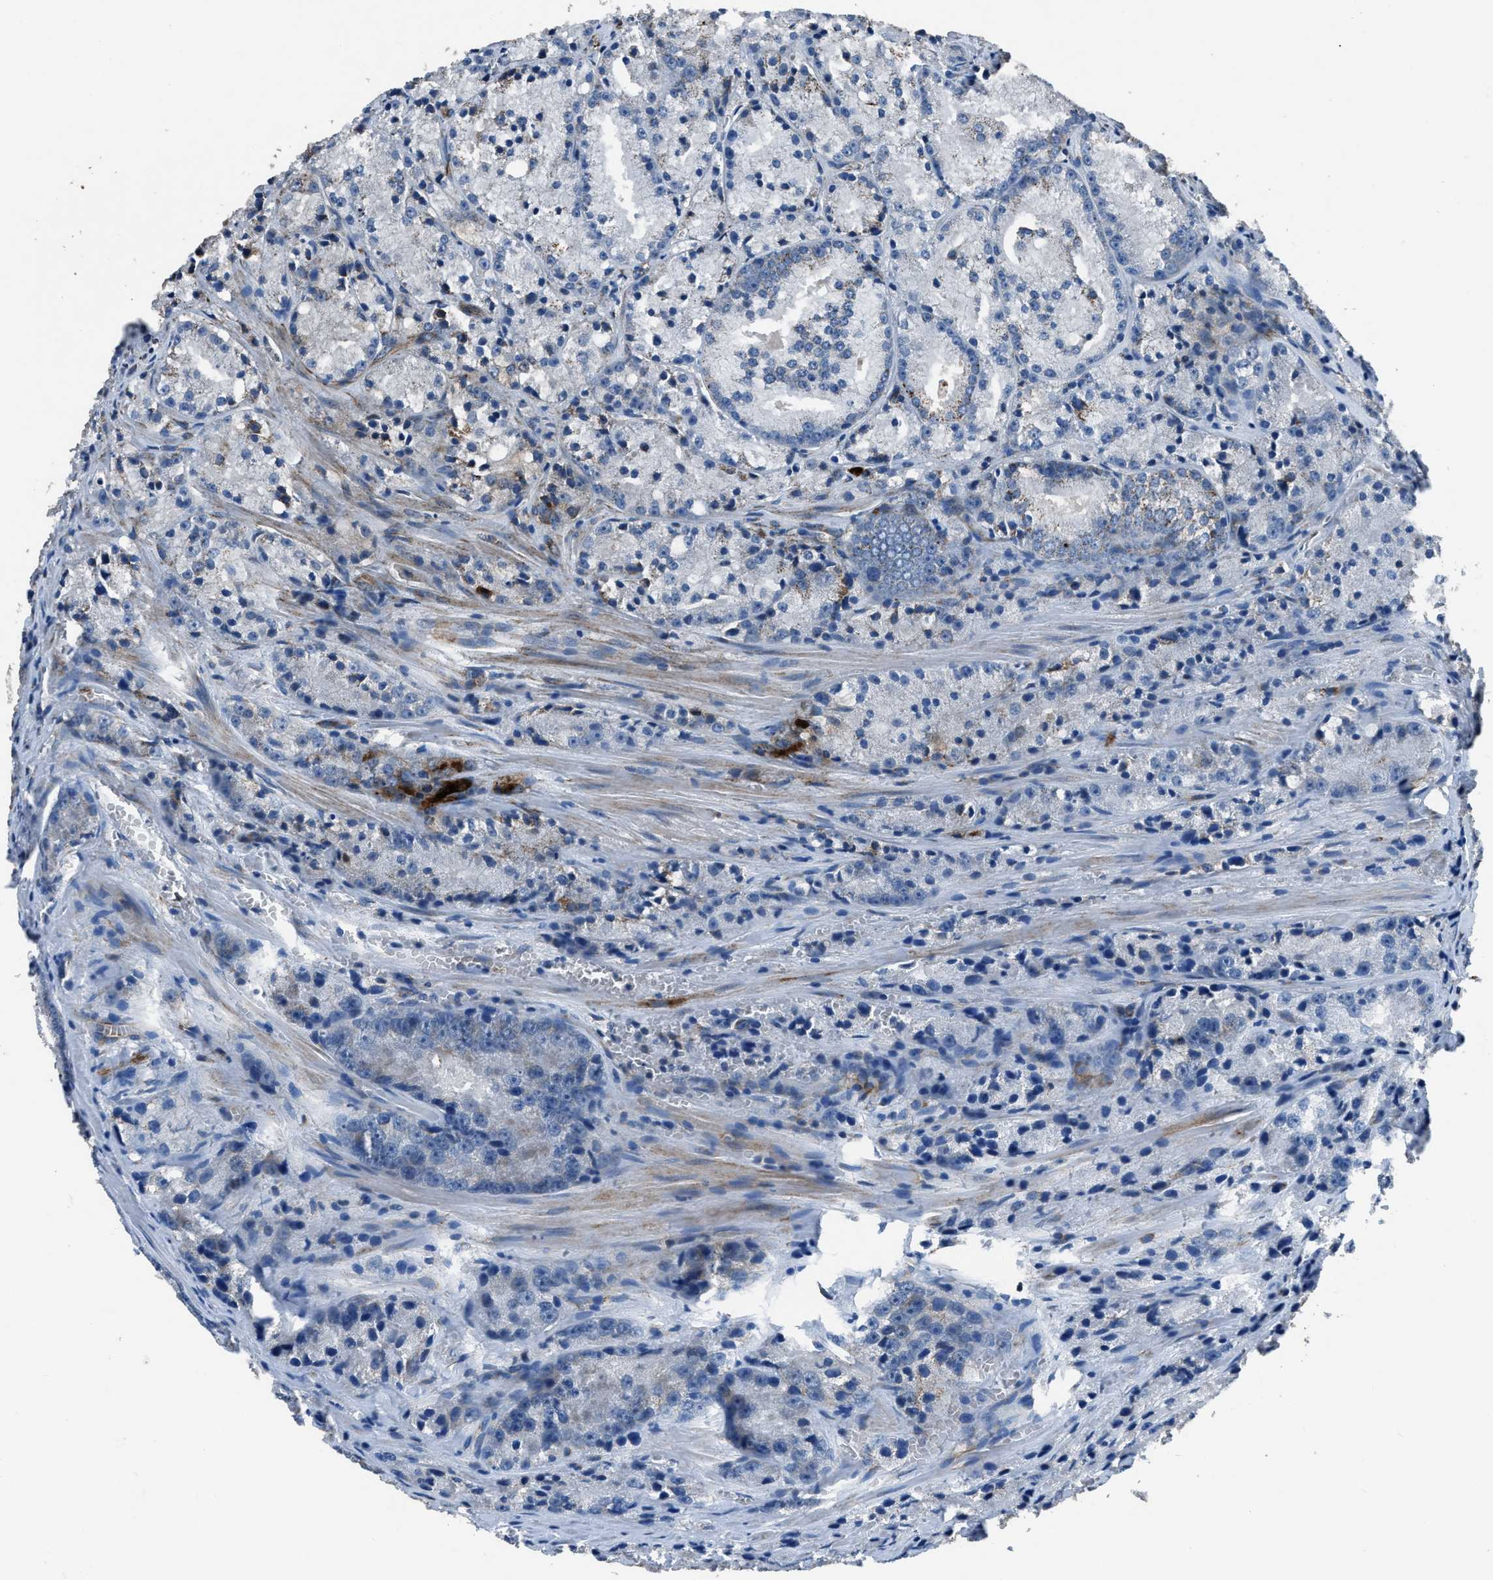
{"staining": {"intensity": "negative", "quantity": "none", "location": "none"}, "tissue": "prostate cancer", "cell_type": "Tumor cells", "image_type": "cancer", "snomed": [{"axis": "morphology", "description": "Adenocarcinoma, Low grade"}, {"axis": "topography", "description": "Prostate"}], "caption": "Tumor cells are negative for brown protein staining in adenocarcinoma (low-grade) (prostate).", "gene": "OGDH", "patient": {"sex": "male", "age": 64}}